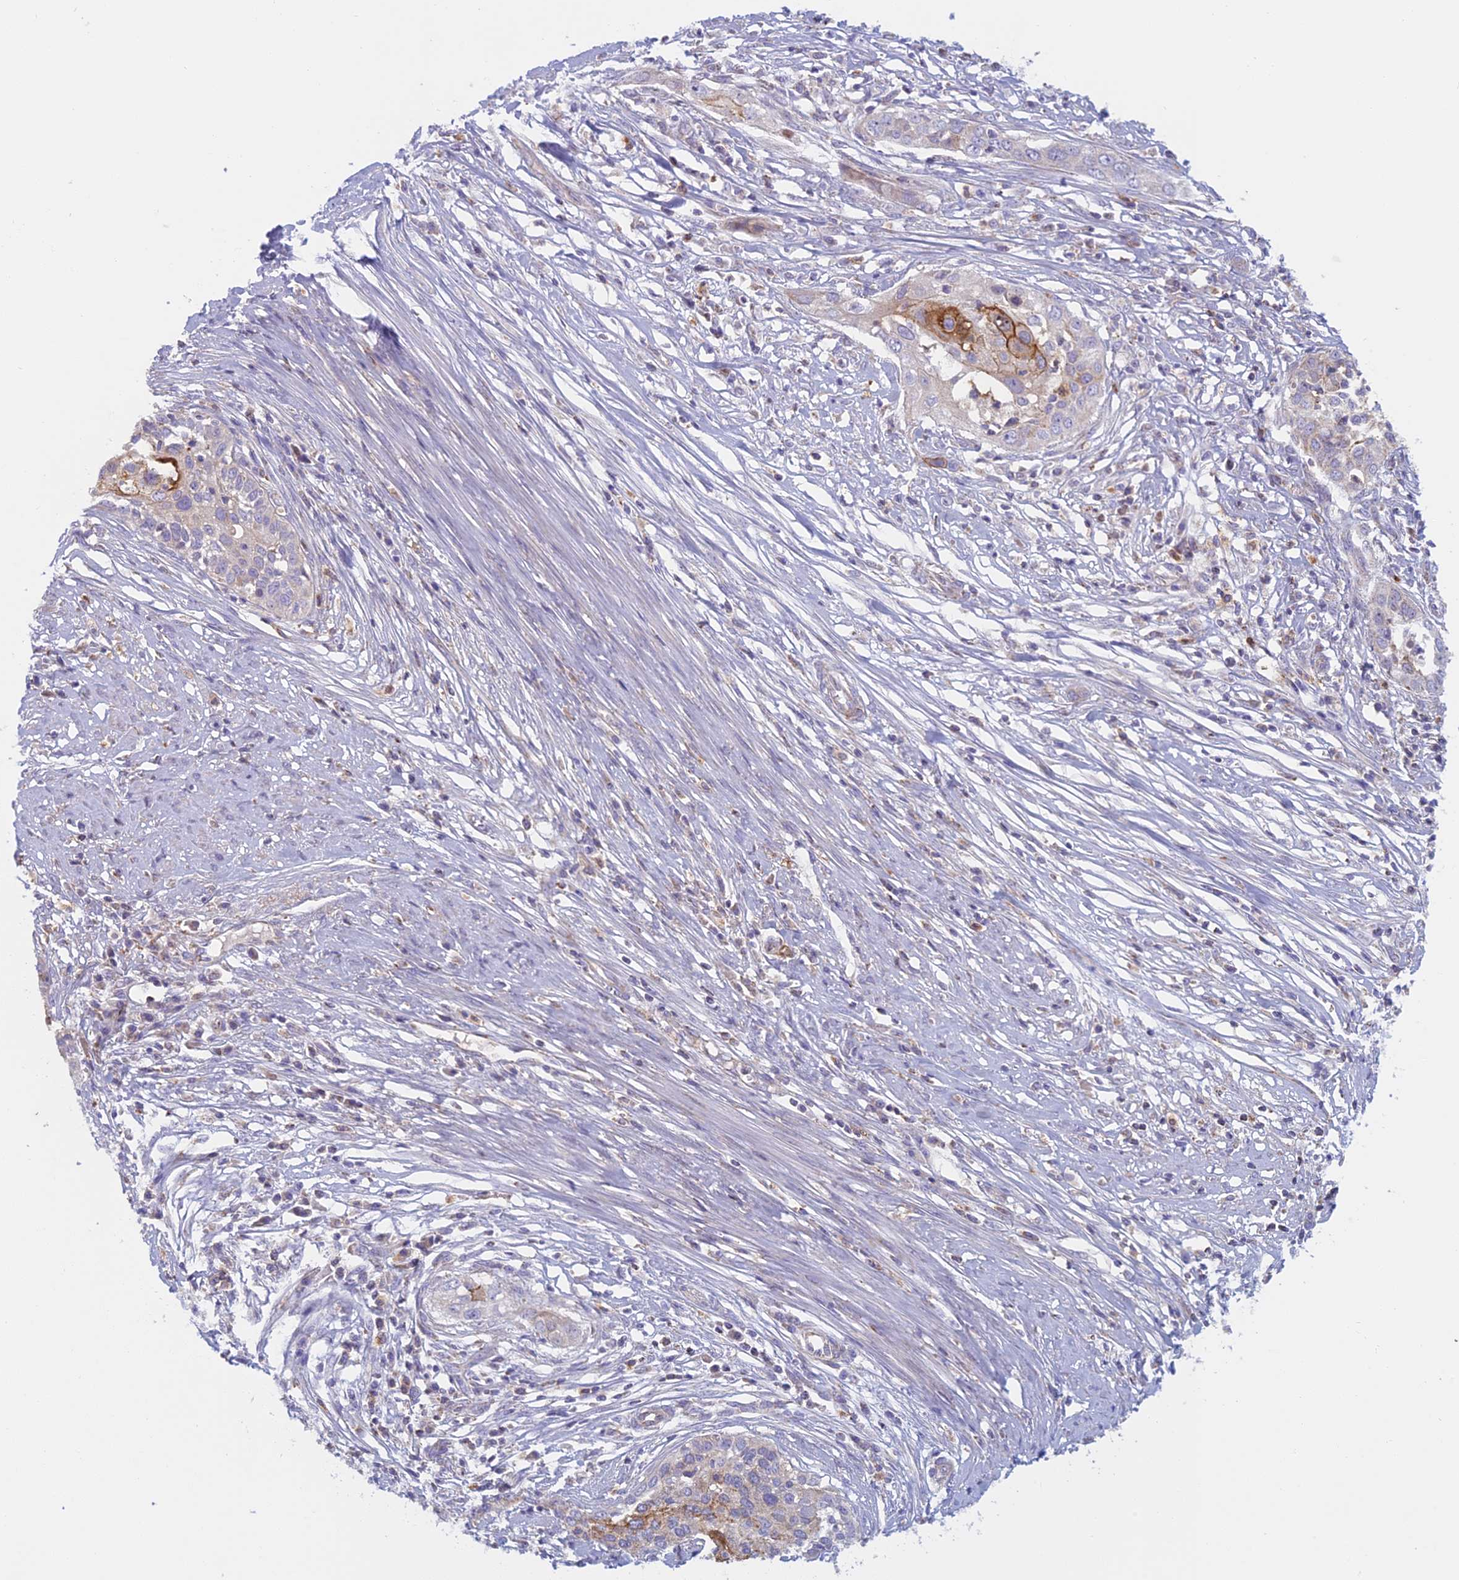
{"staining": {"intensity": "moderate", "quantity": "<25%", "location": "cytoplasmic/membranous"}, "tissue": "cervical cancer", "cell_type": "Tumor cells", "image_type": "cancer", "snomed": [{"axis": "morphology", "description": "Squamous cell carcinoma, NOS"}, {"axis": "topography", "description": "Cervix"}], "caption": "A micrograph showing moderate cytoplasmic/membranous positivity in approximately <25% of tumor cells in squamous cell carcinoma (cervical), as visualized by brown immunohistochemical staining.", "gene": "IFTAP", "patient": {"sex": "female", "age": 34}}